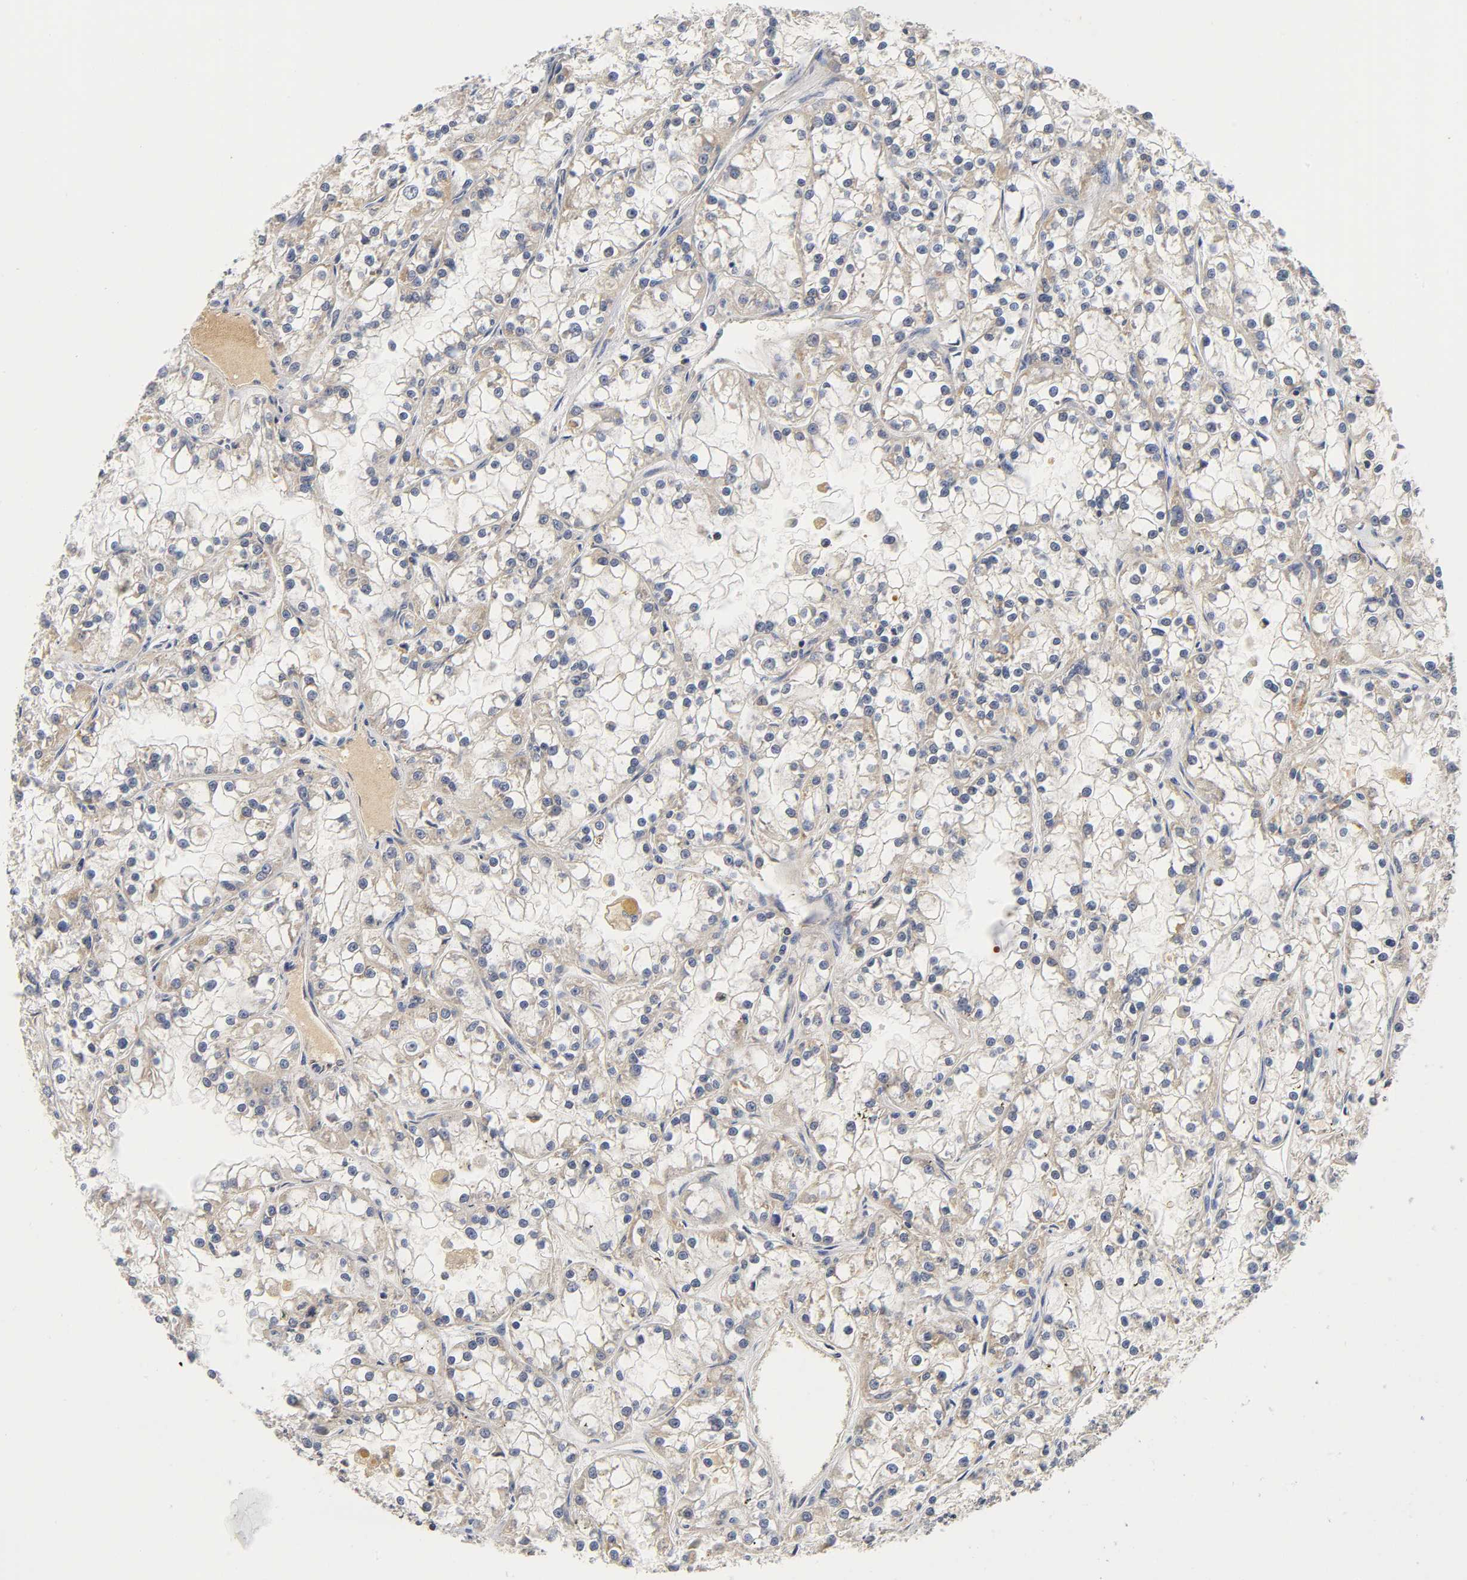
{"staining": {"intensity": "weak", "quantity": "25%-75%", "location": "cytoplasmic/membranous"}, "tissue": "renal cancer", "cell_type": "Tumor cells", "image_type": "cancer", "snomed": [{"axis": "morphology", "description": "Adenocarcinoma, NOS"}, {"axis": "topography", "description": "Kidney"}], "caption": "Protein analysis of adenocarcinoma (renal) tissue displays weak cytoplasmic/membranous expression in approximately 25%-75% of tumor cells.", "gene": "NRP1", "patient": {"sex": "female", "age": 52}}